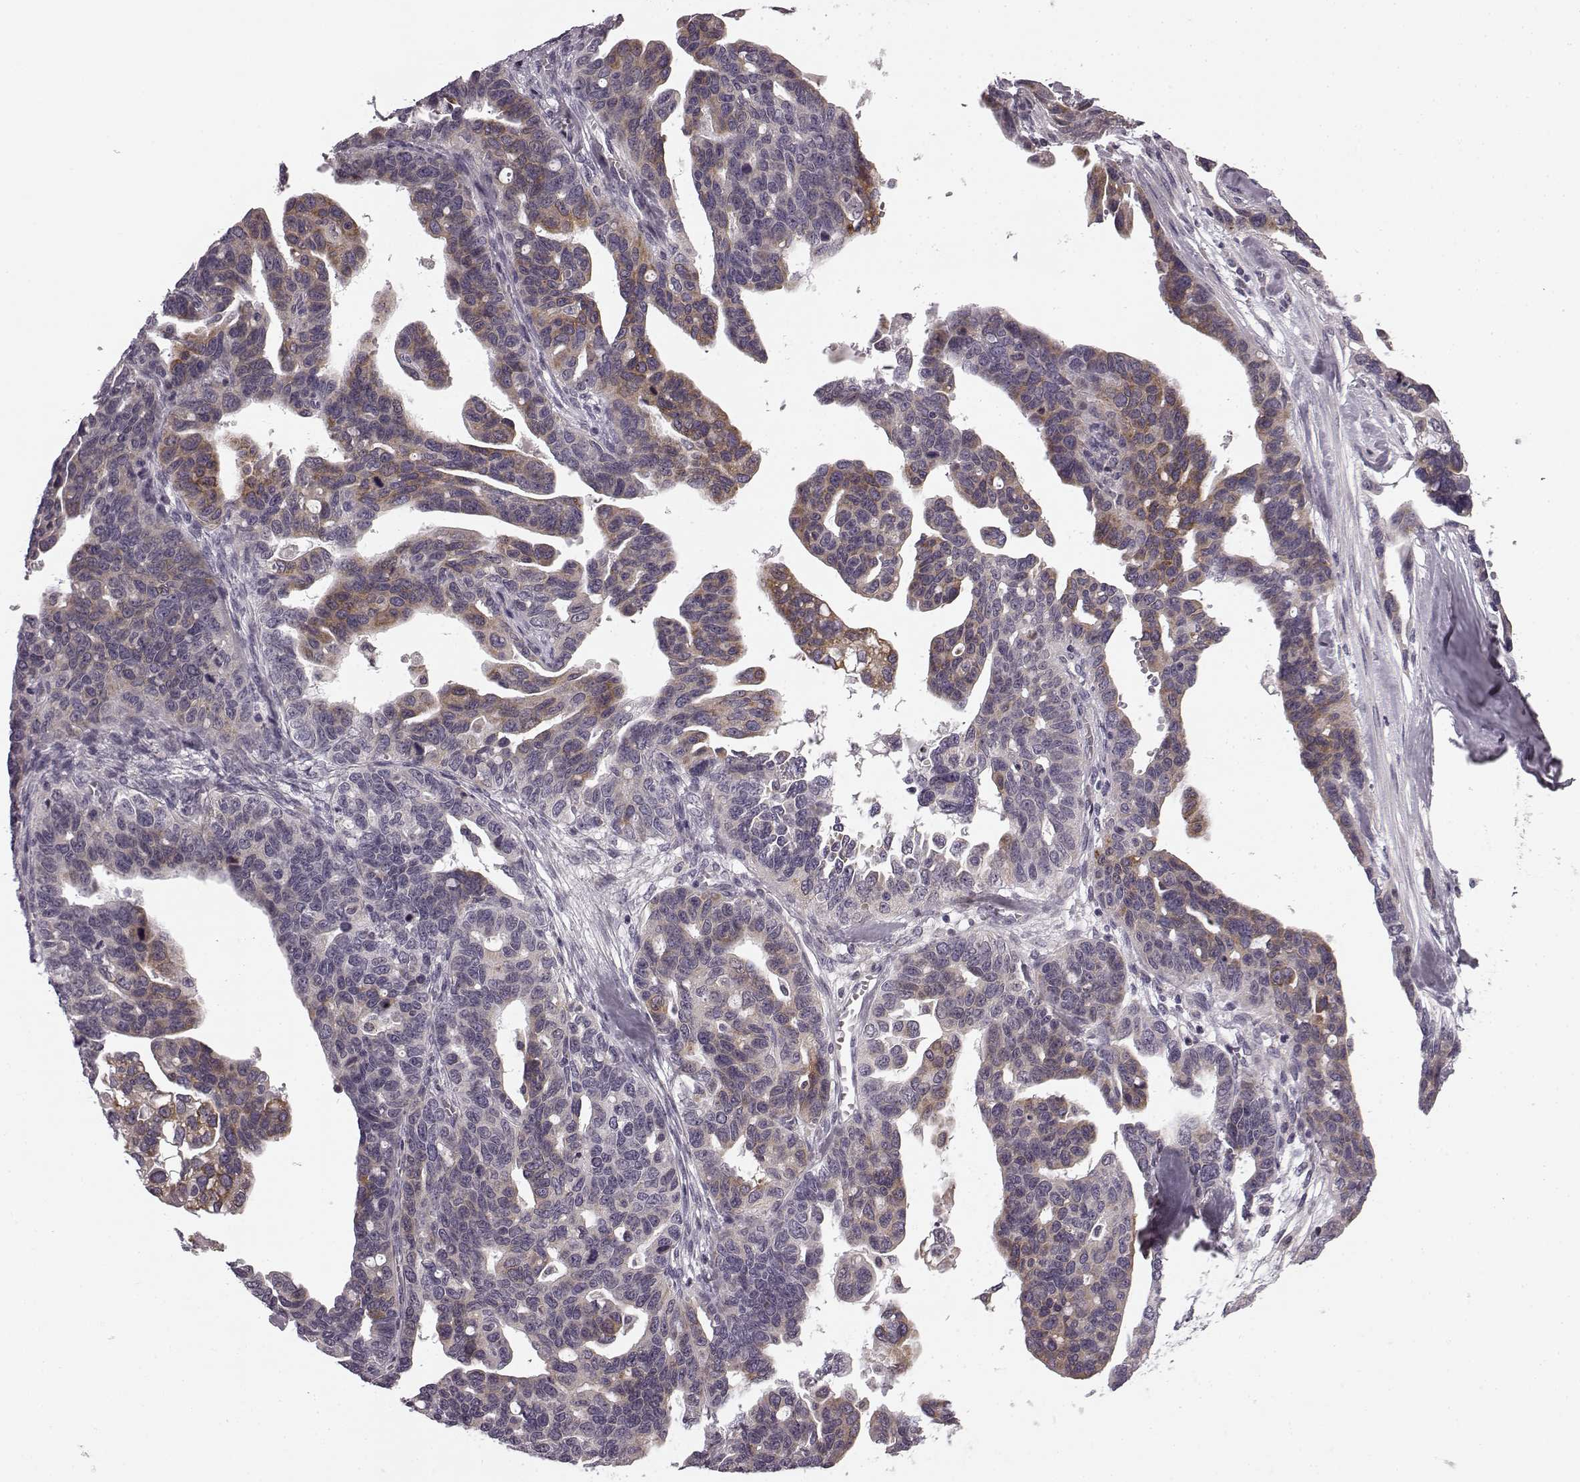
{"staining": {"intensity": "moderate", "quantity": "25%-75%", "location": "cytoplasmic/membranous"}, "tissue": "ovarian cancer", "cell_type": "Tumor cells", "image_type": "cancer", "snomed": [{"axis": "morphology", "description": "Cystadenocarcinoma, serous, NOS"}, {"axis": "topography", "description": "Ovary"}], "caption": "Ovarian cancer was stained to show a protein in brown. There is medium levels of moderate cytoplasmic/membranous staining in approximately 25%-75% of tumor cells. (DAB = brown stain, brightfield microscopy at high magnification).", "gene": "FAM234B", "patient": {"sex": "female", "age": 69}}